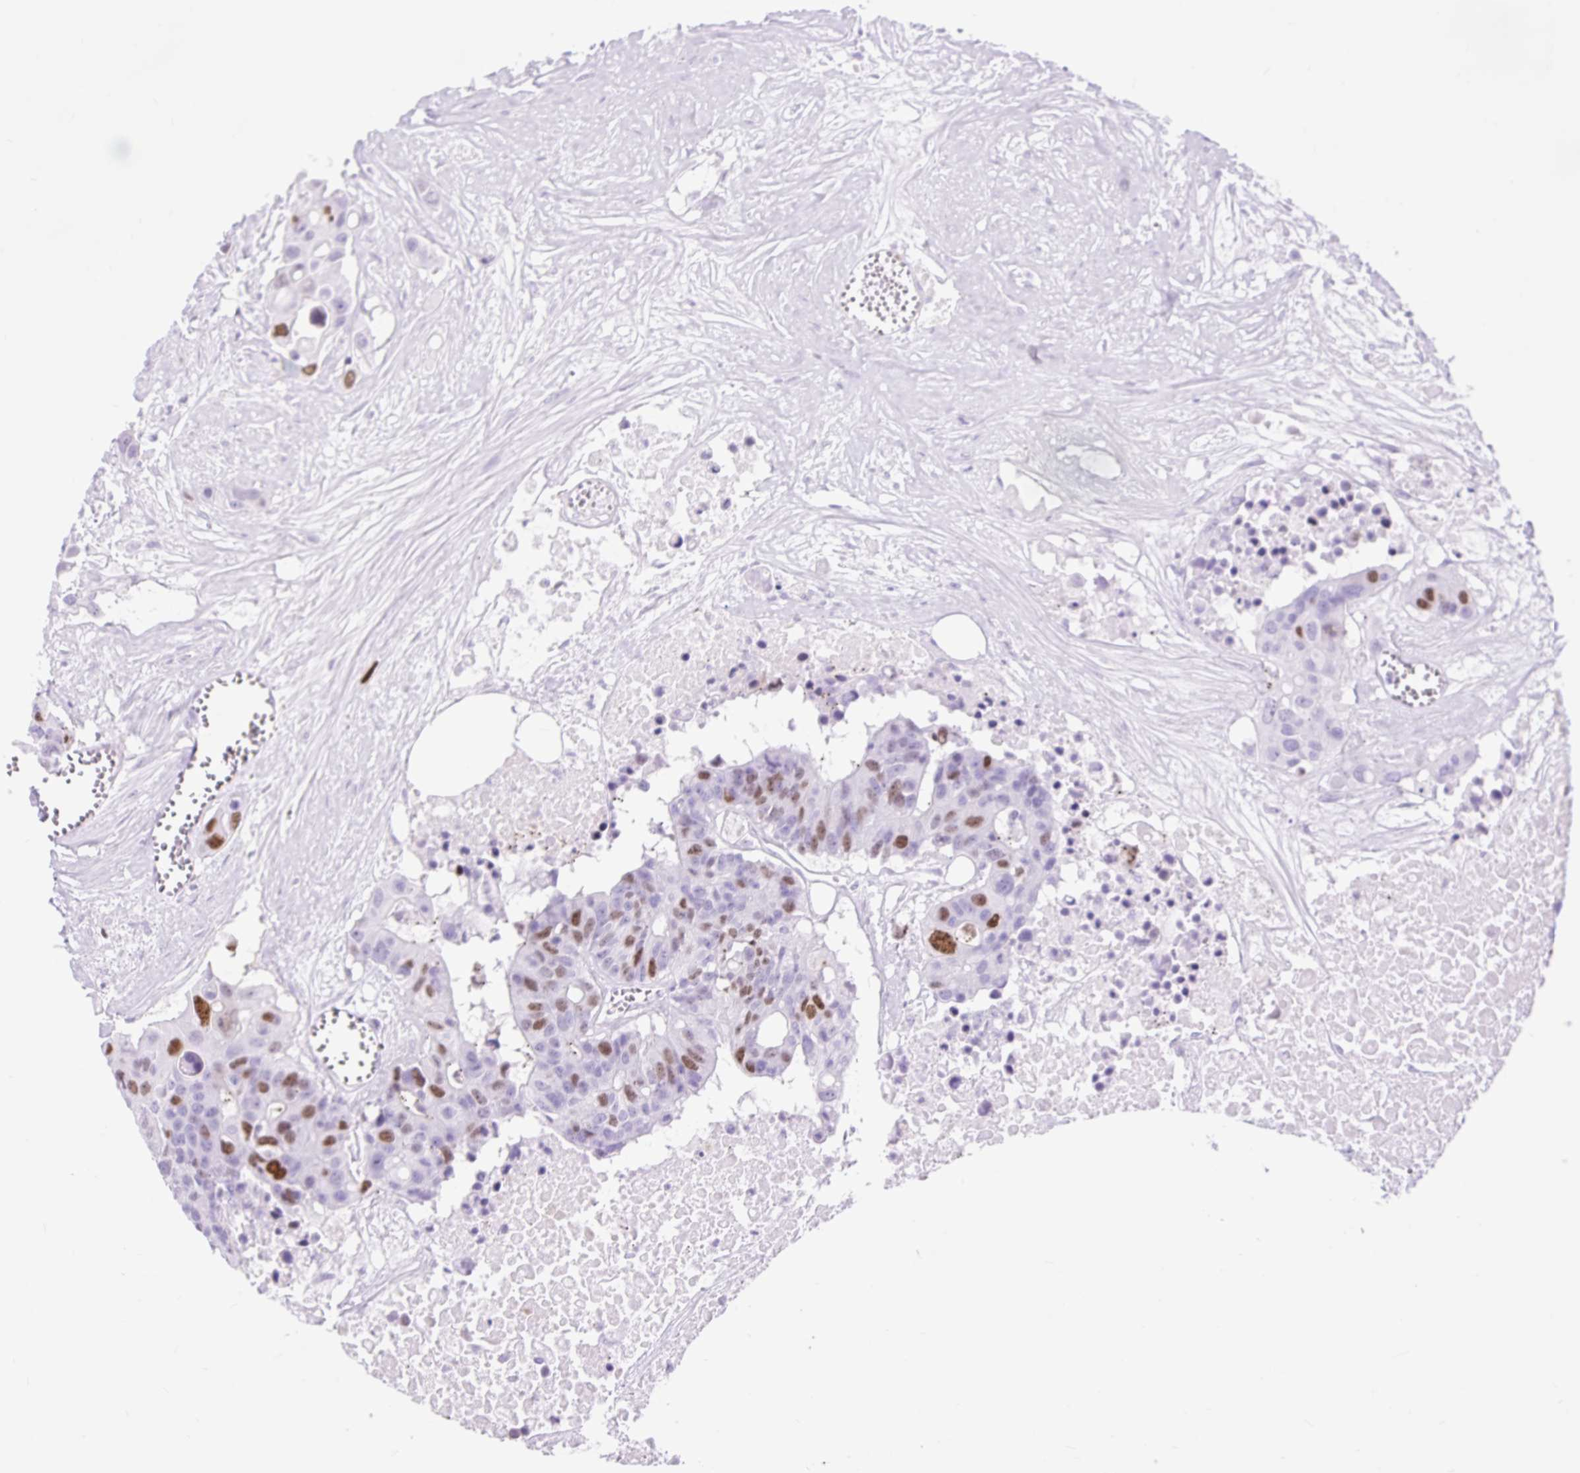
{"staining": {"intensity": "strong", "quantity": "<25%", "location": "nuclear"}, "tissue": "colorectal cancer", "cell_type": "Tumor cells", "image_type": "cancer", "snomed": [{"axis": "morphology", "description": "Adenocarcinoma, NOS"}, {"axis": "topography", "description": "Colon"}], "caption": "A brown stain shows strong nuclear positivity of a protein in adenocarcinoma (colorectal) tumor cells. Nuclei are stained in blue.", "gene": "RACGAP1", "patient": {"sex": "male", "age": 77}}